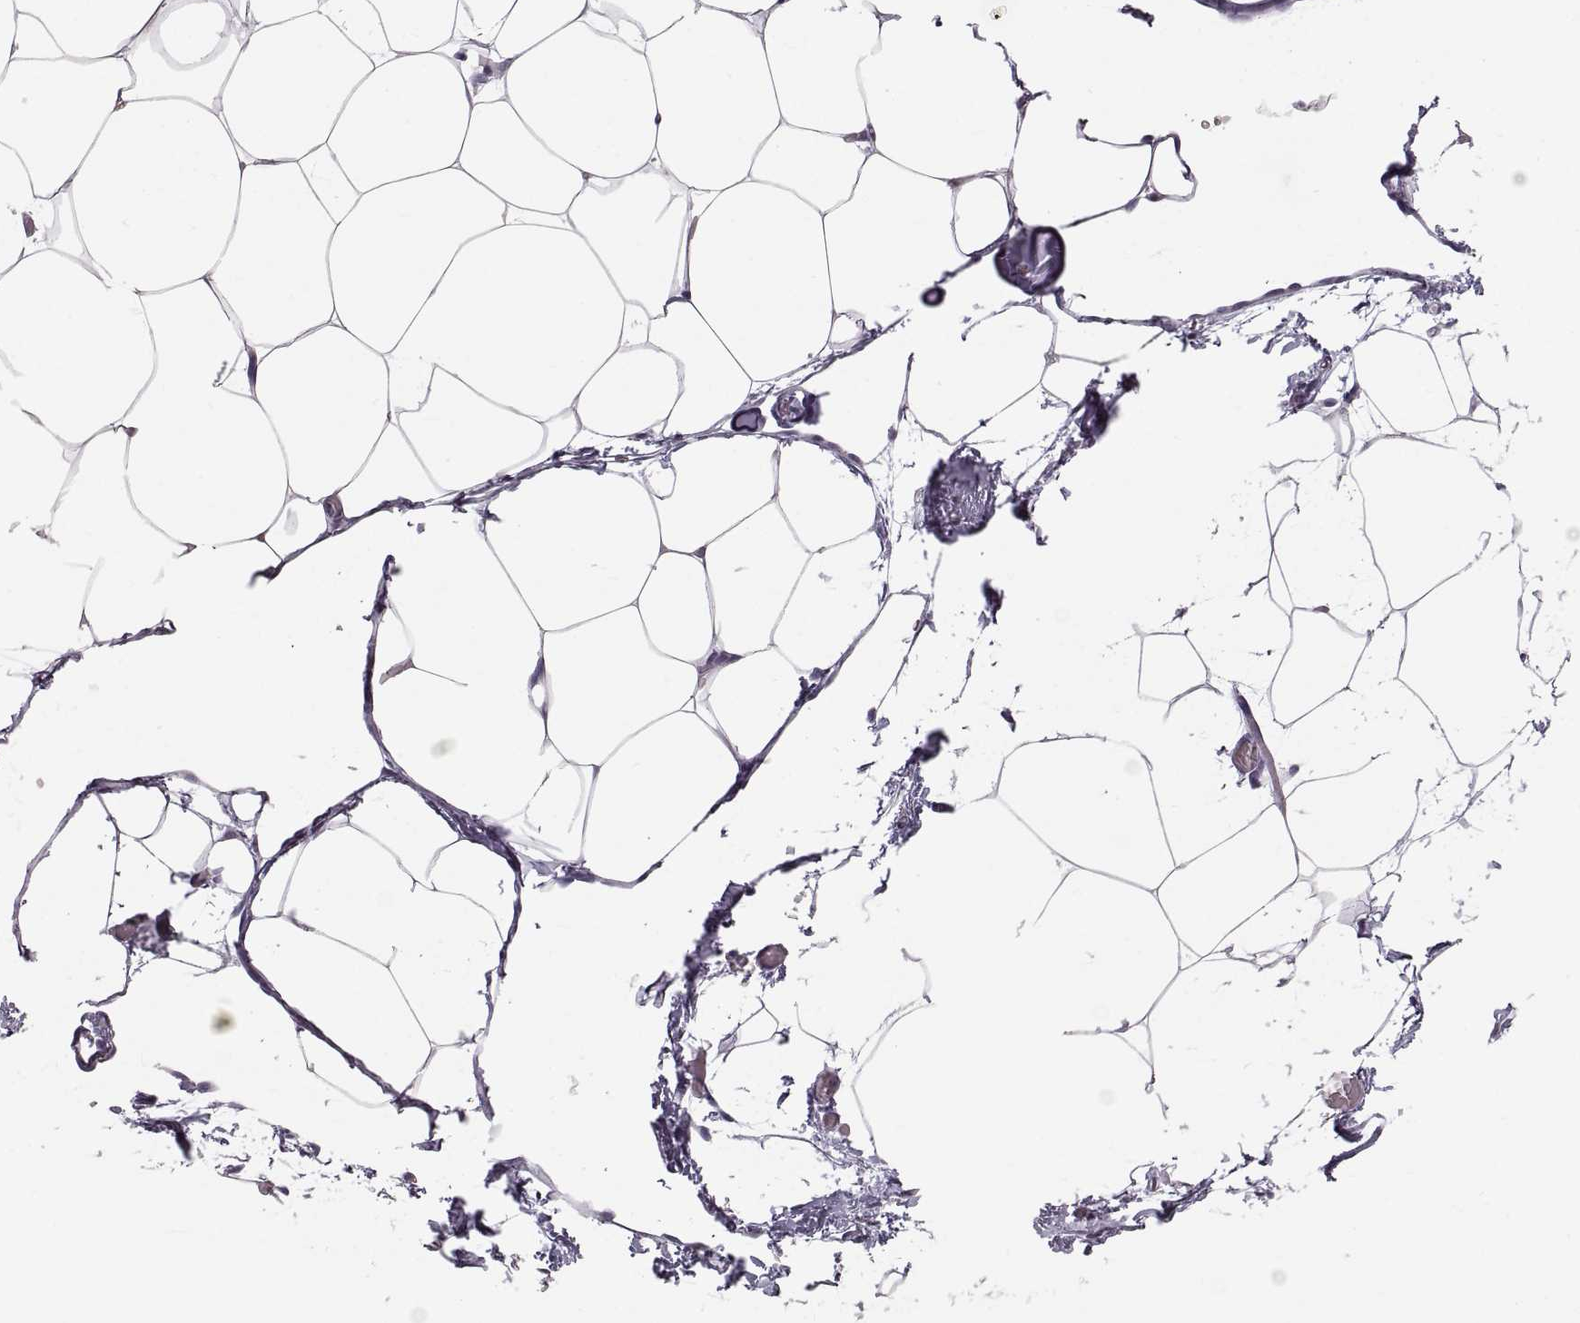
{"staining": {"intensity": "negative", "quantity": "none", "location": "none"}, "tissue": "adipose tissue", "cell_type": "Adipocytes", "image_type": "normal", "snomed": [{"axis": "morphology", "description": "Normal tissue, NOS"}, {"axis": "topography", "description": "Adipose tissue"}], "caption": "Photomicrograph shows no protein expression in adipocytes of normal adipose tissue.", "gene": "SPACDR", "patient": {"sex": "male", "age": 57}}